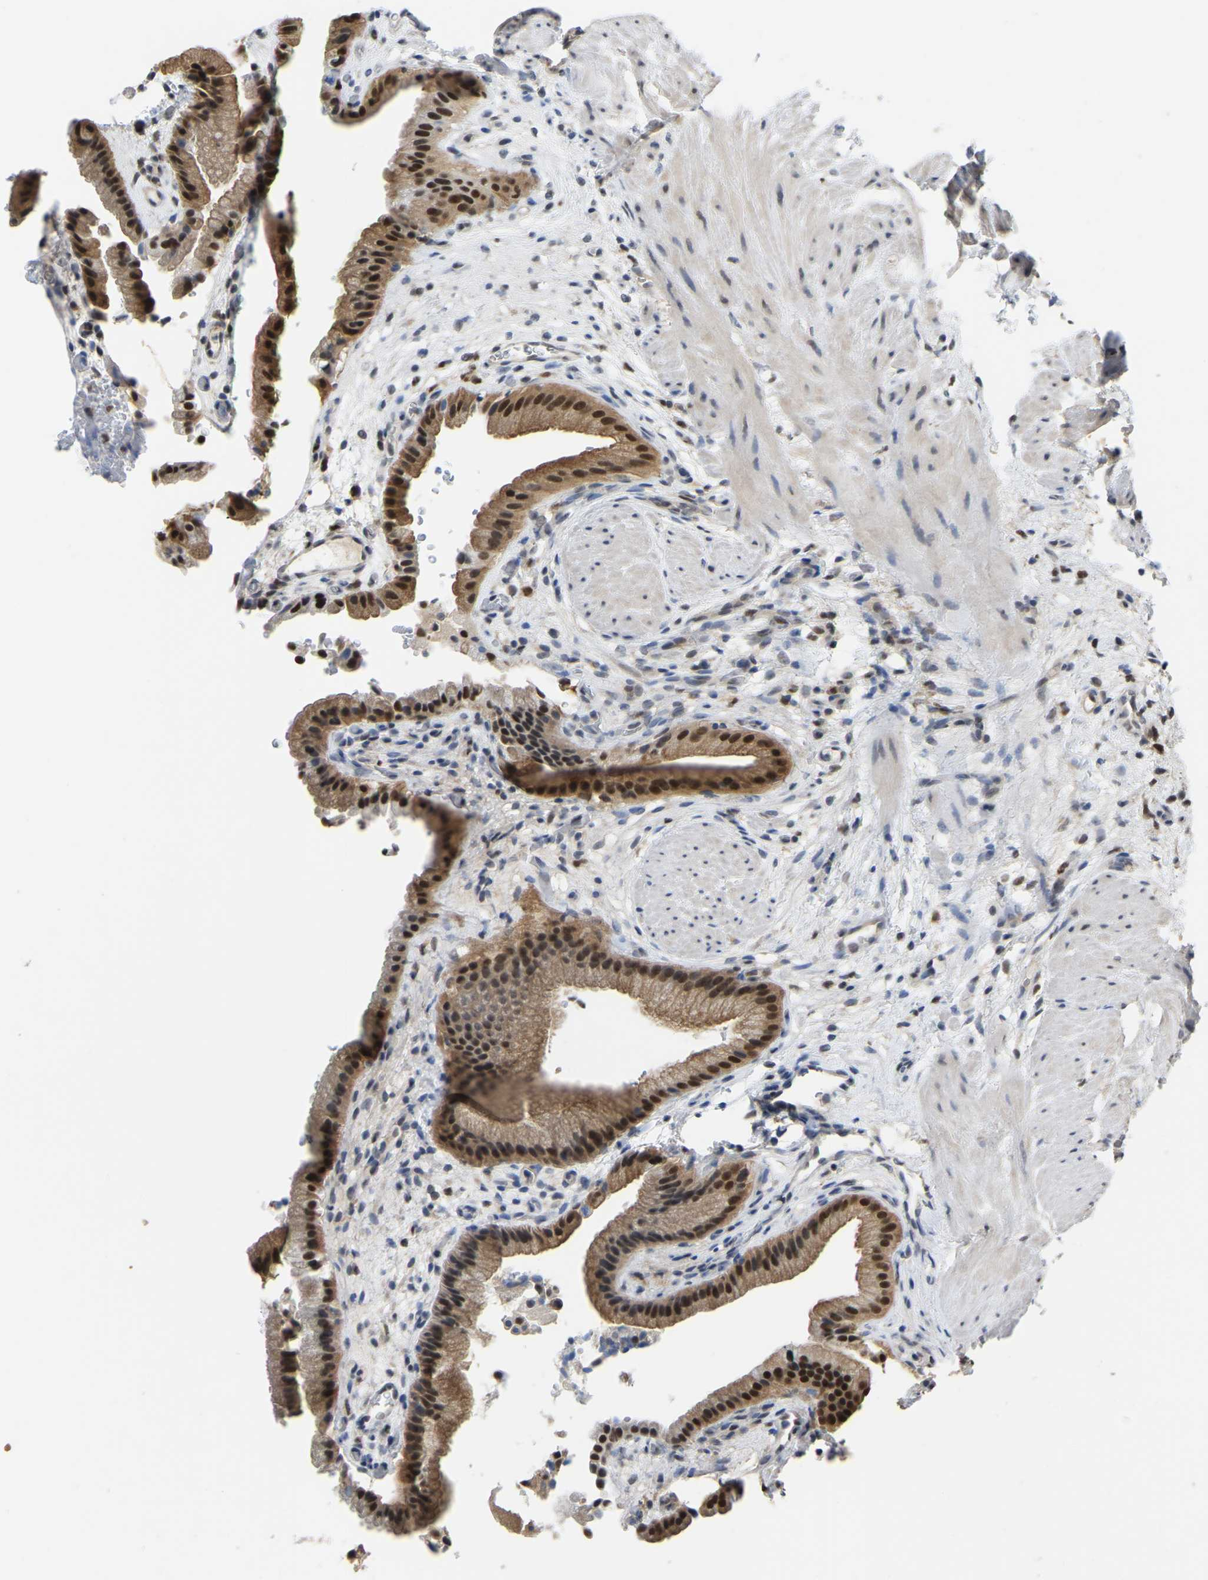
{"staining": {"intensity": "strong", "quantity": ">75%", "location": "cytoplasmic/membranous,nuclear"}, "tissue": "gallbladder", "cell_type": "Glandular cells", "image_type": "normal", "snomed": [{"axis": "morphology", "description": "Normal tissue, NOS"}, {"axis": "topography", "description": "Gallbladder"}], "caption": "This image demonstrates immunohistochemistry (IHC) staining of normal human gallbladder, with high strong cytoplasmic/membranous,nuclear positivity in about >75% of glandular cells.", "gene": "KLRG2", "patient": {"sex": "male", "age": 49}}